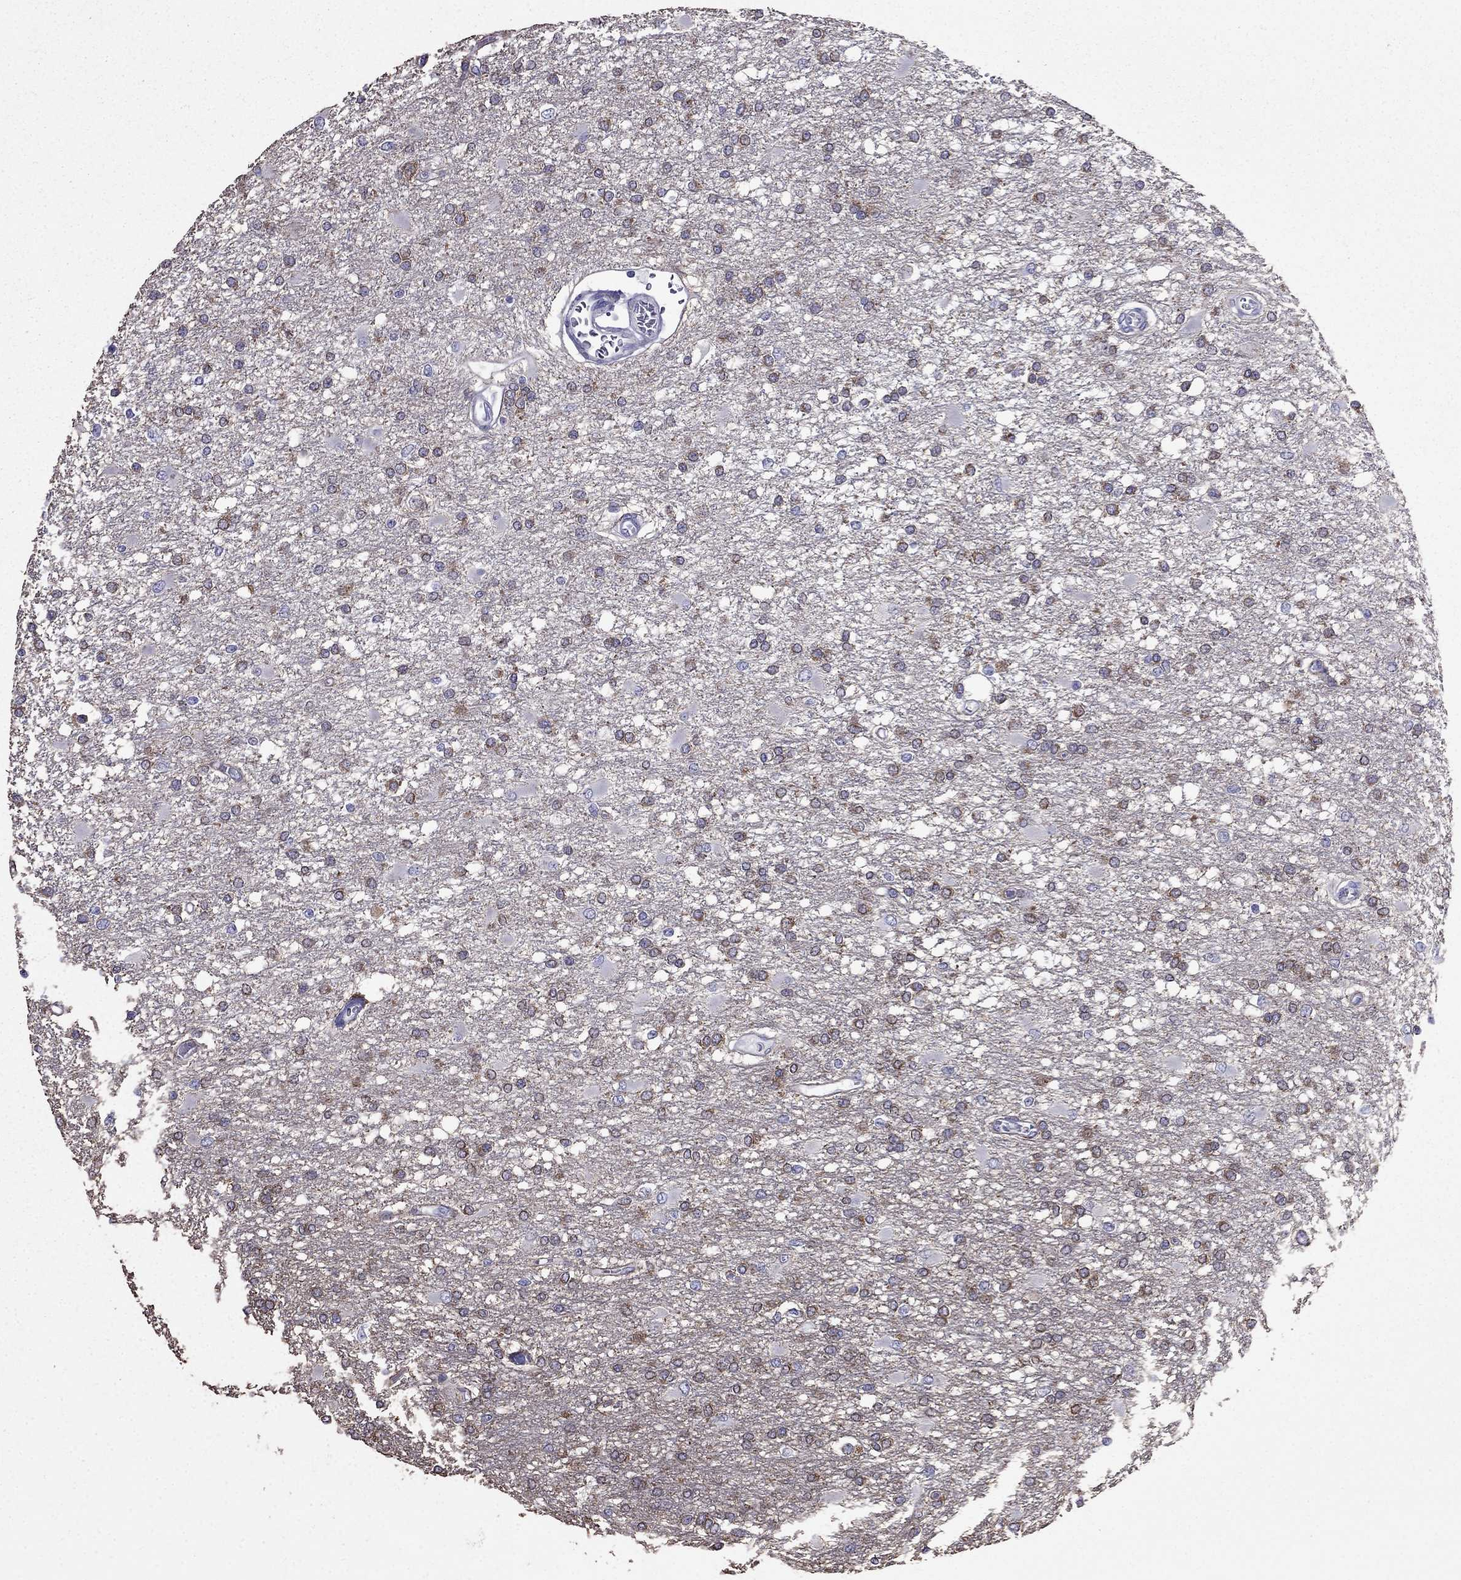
{"staining": {"intensity": "moderate", "quantity": "<25%", "location": "cytoplasmic/membranous"}, "tissue": "glioma", "cell_type": "Tumor cells", "image_type": "cancer", "snomed": [{"axis": "morphology", "description": "Glioma, malignant, High grade"}, {"axis": "topography", "description": "Cerebral cortex"}], "caption": "Tumor cells demonstrate moderate cytoplasmic/membranous expression in approximately <25% of cells in glioma.", "gene": "AK5", "patient": {"sex": "male", "age": 79}}